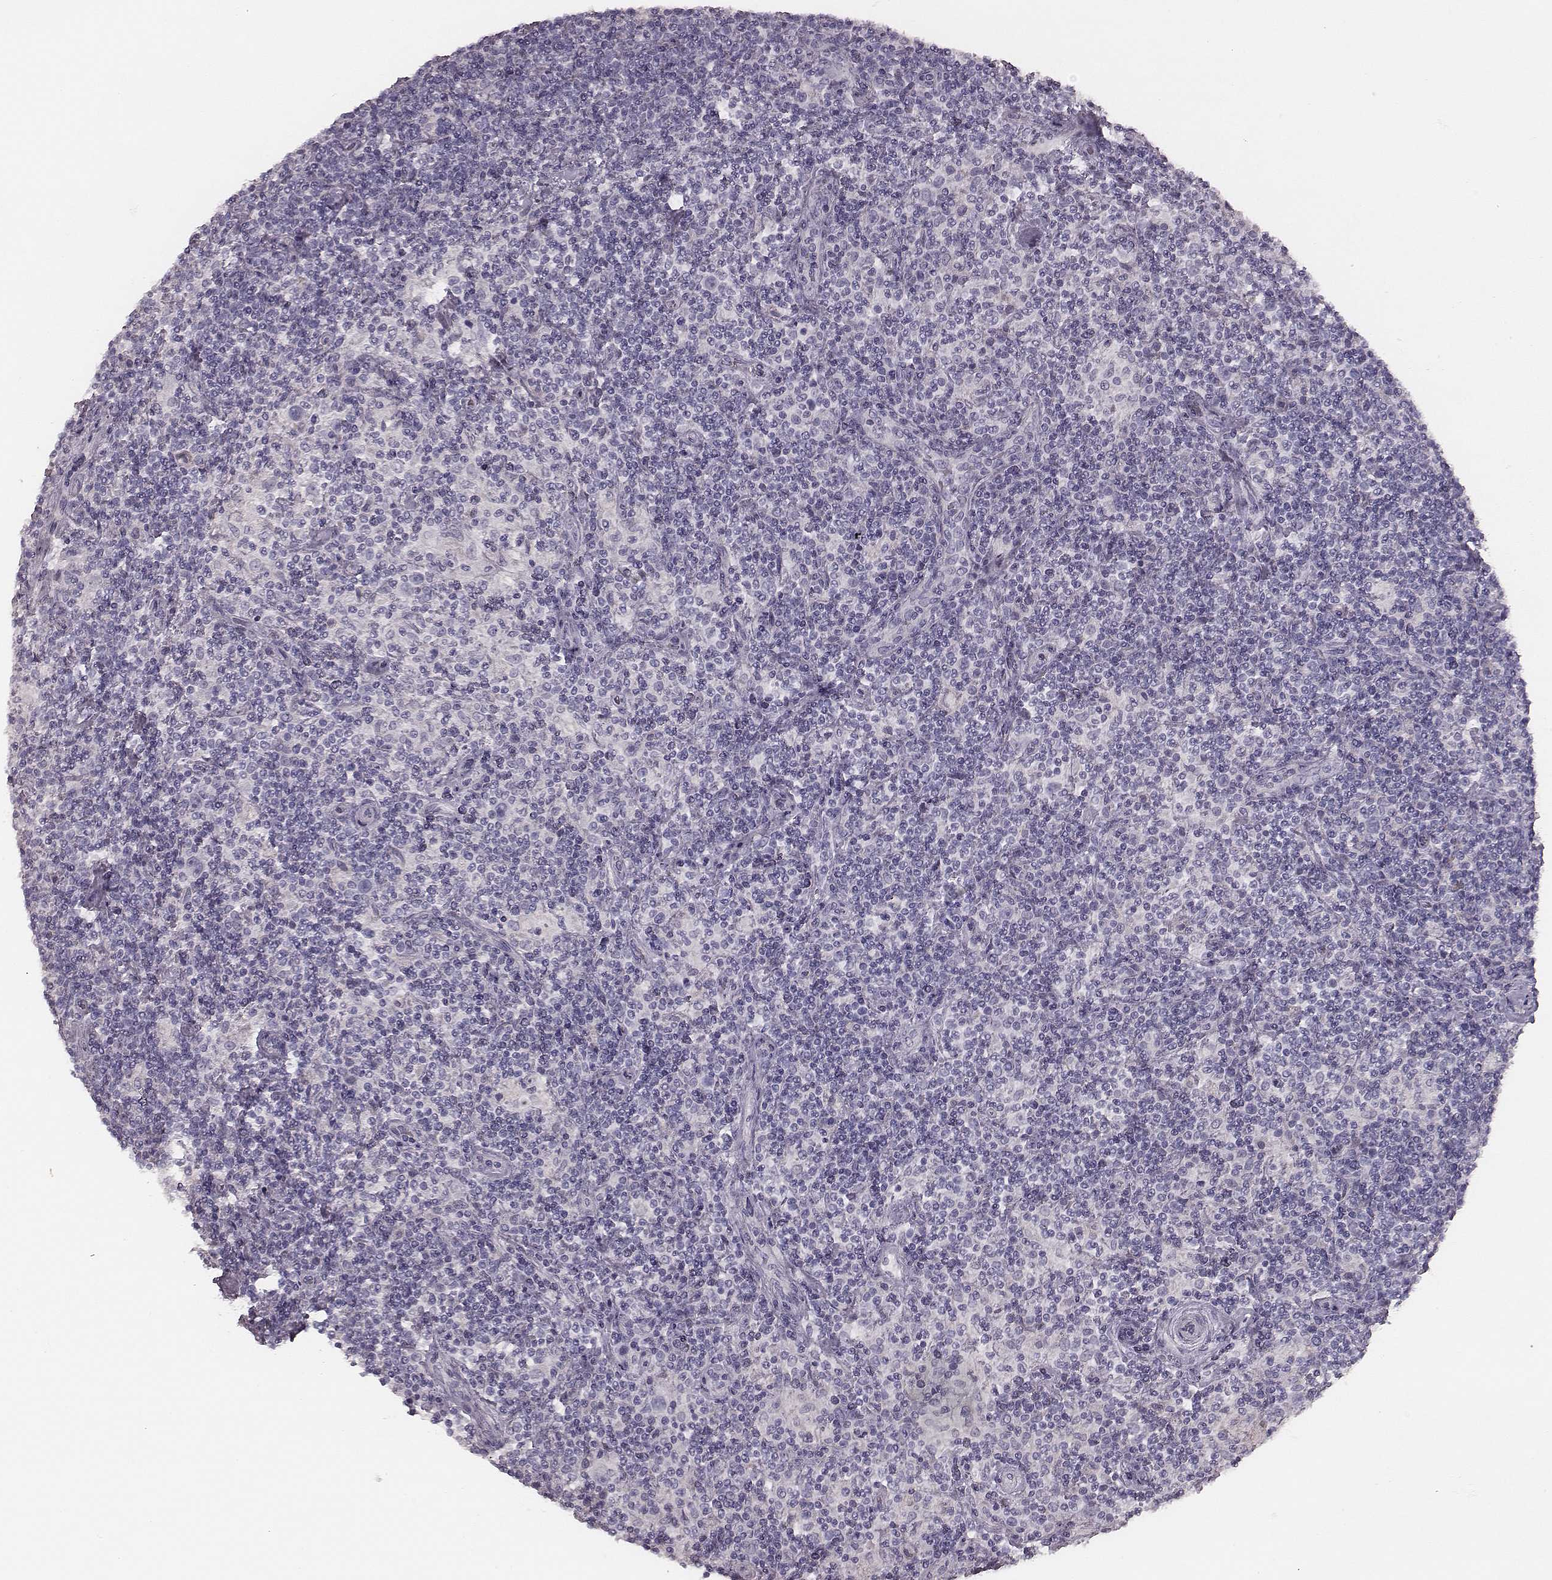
{"staining": {"intensity": "negative", "quantity": "none", "location": "none"}, "tissue": "lymphoma", "cell_type": "Tumor cells", "image_type": "cancer", "snomed": [{"axis": "morphology", "description": "Hodgkin's disease, NOS"}, {"axis": "topography", "description": "Lymph node"}], "caption": "This is an IHC histopathology image of lymphoma. There is no staining in tumor cells.", "gene": "ZP4", "patient": {"sex": "male", "age": 70}}